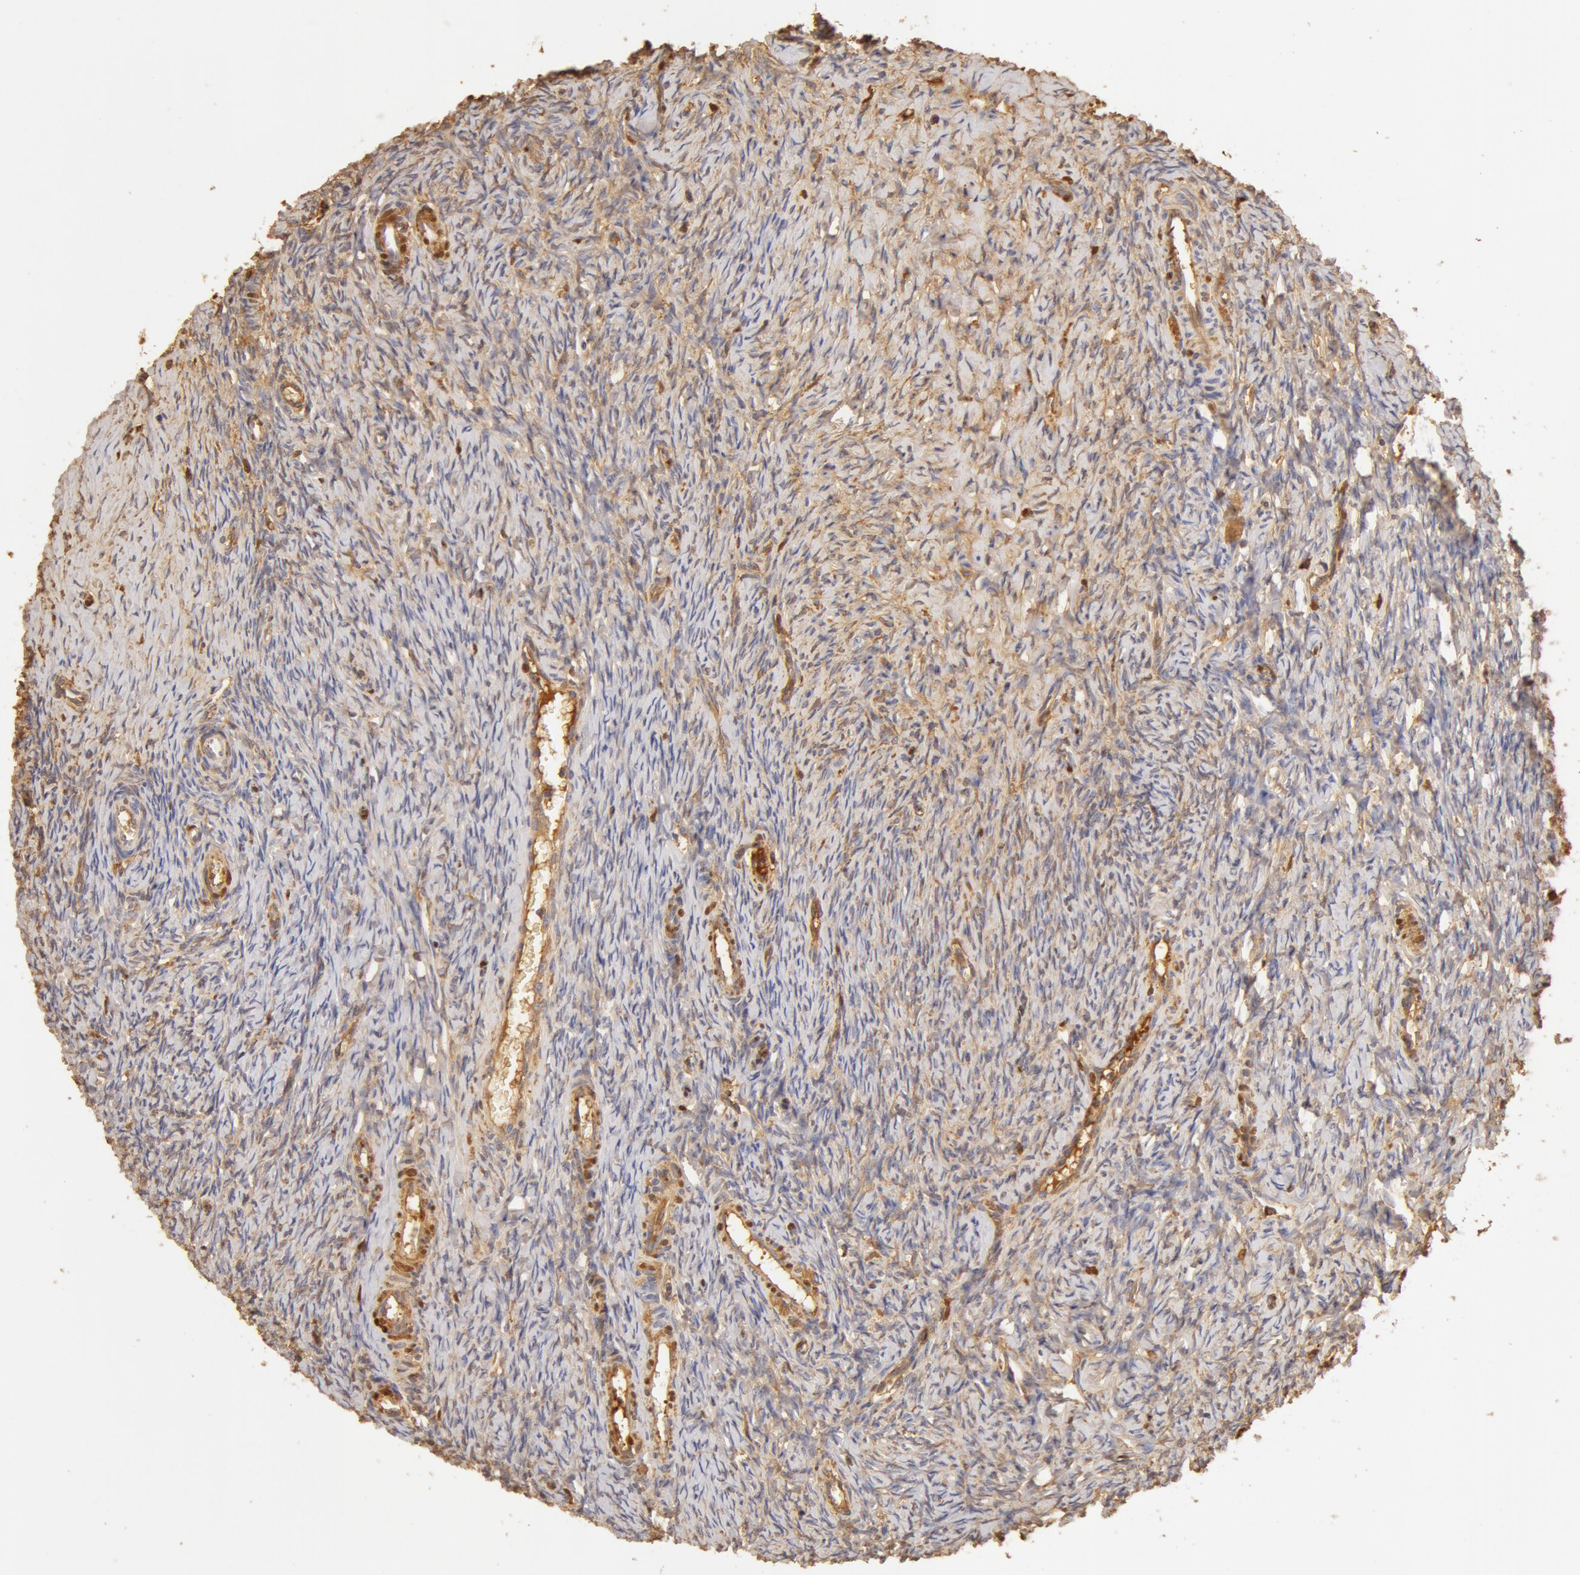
{"staining": {"intensity": "weak", "quantity": "<25%", "location": "cytoplasmic/membranous"}, "tissue": "ovary", "cell_type": "Ovarian stroma cells", "image_type": "normal", "snomed": [{"axis": "morphology", "description": "Normal tissue, NOS"}, {"axis": "topography", "description": "Ovary"}], "caption": "This is a photomicrograph of IHC staining of unremarkable ovary, which shows no staining in ovarian stroma cells. The staining is performed using DAB (3,3'-diaminobenzidine) brown chromogen with nuclei counter-stained in using hematoxylin.", "gene": "TF", "patient": {"sex": "female", "age": 32}}